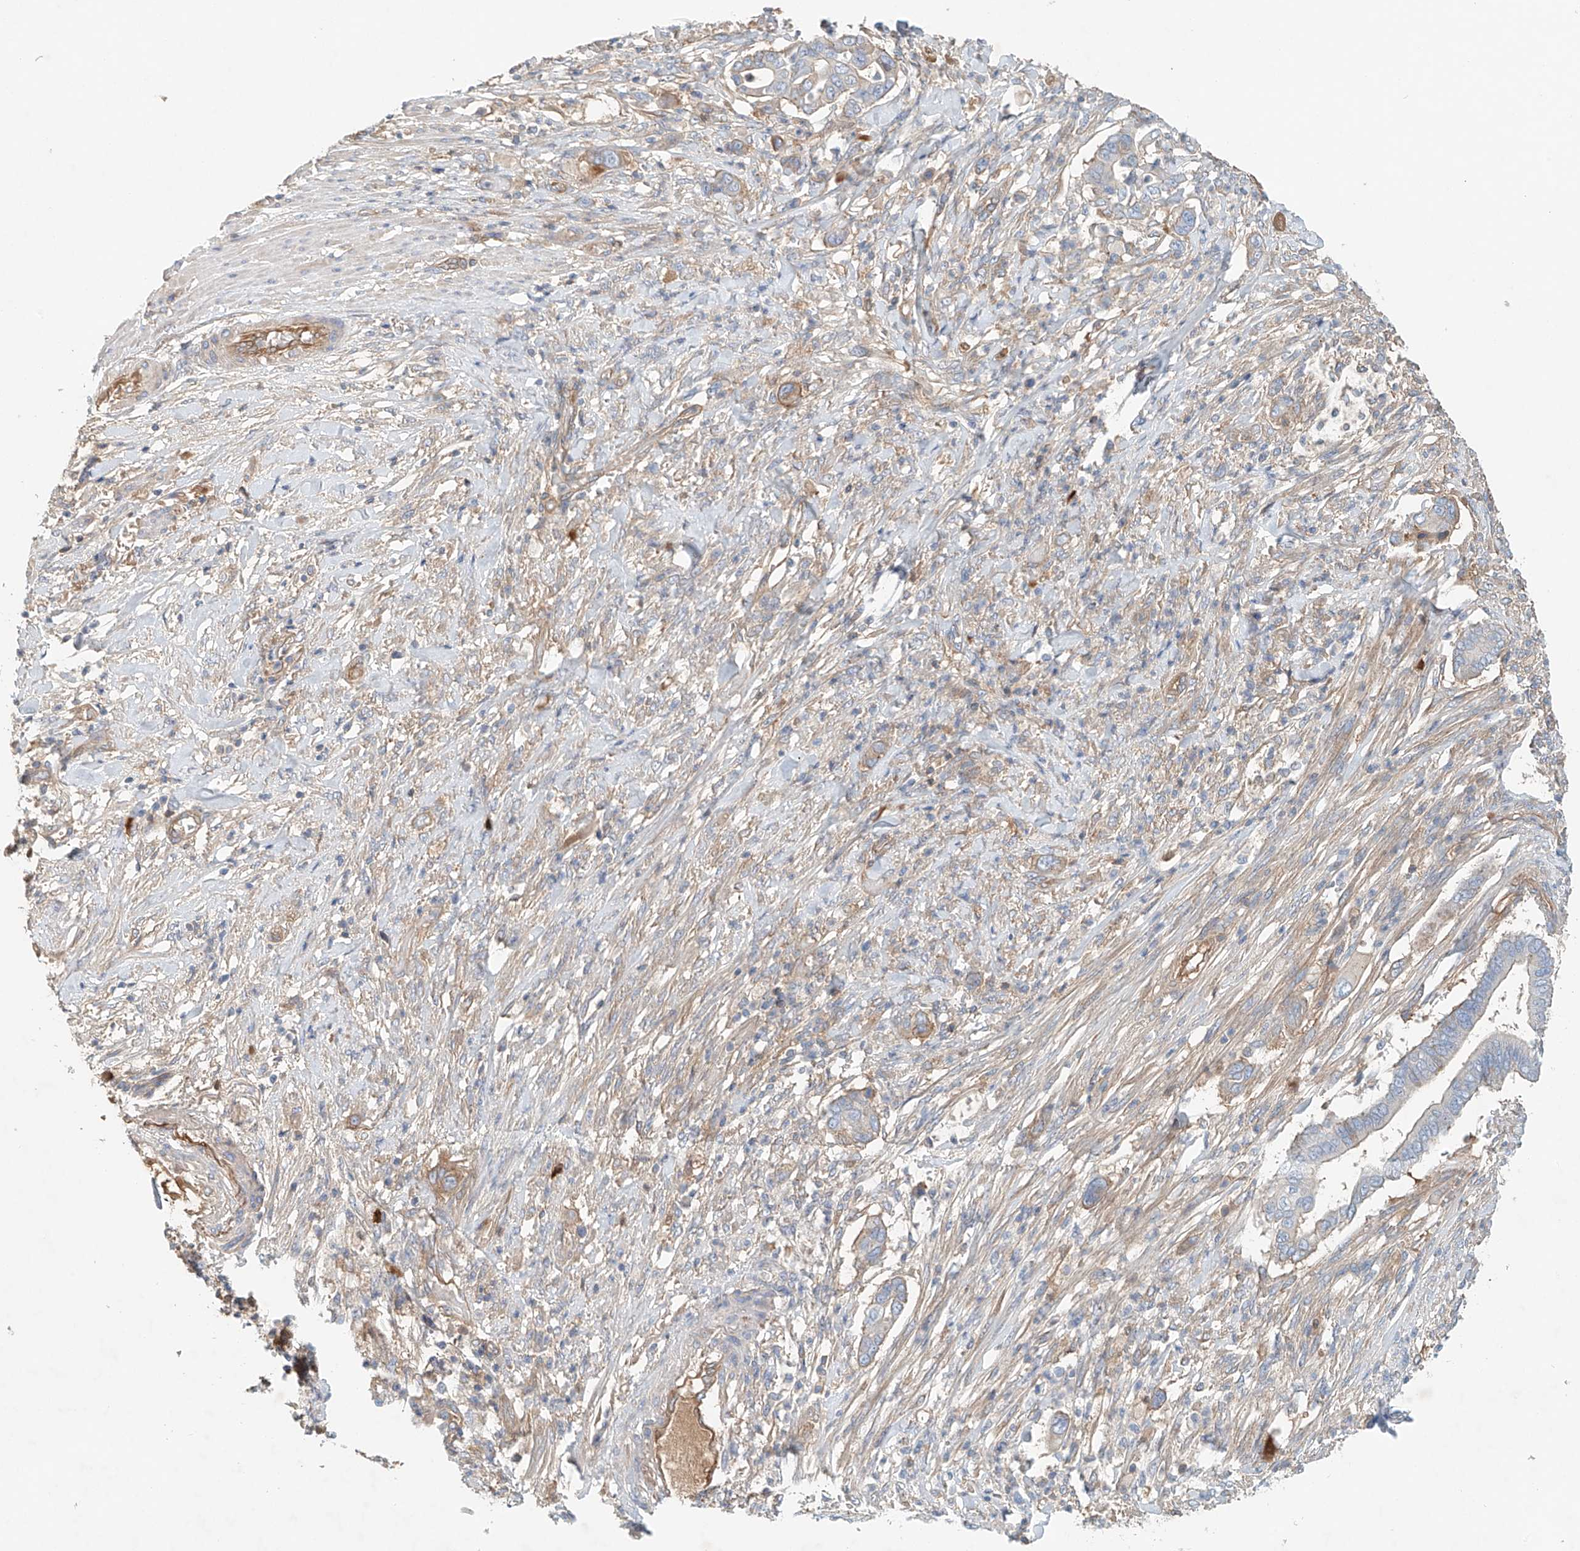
{"staining": {"intensity": "weak", "quantity": "<25%", "location": "cytoplasmic/membranous"}, "tissue": "pancreatic cancer", "cell_type": "Tumor cells", "image_type": "cancer", "snomed": [{"axis": "morphology", "description": "Adenocarcinoma, NOS"}, {"axis": "topography", "description": "Pancreas"}], "caption": "Immunohistochemistry (IHC) micrograph of neoplastic tissue: human pancreatic cancer (adenocarcinoma) stained with DAB (3,3'-diaminobenzidine) displays no significant protein expression in tumor cells. (Stains: DAB (3,3'-diaminobenzidine) immunohistochemistry (IHC) with hematoxylin counter stain, Microscopy: brightfield microscopy at high magnification).", "gene": "FRYL", "patient": {"sex": "male", "age": 68}}